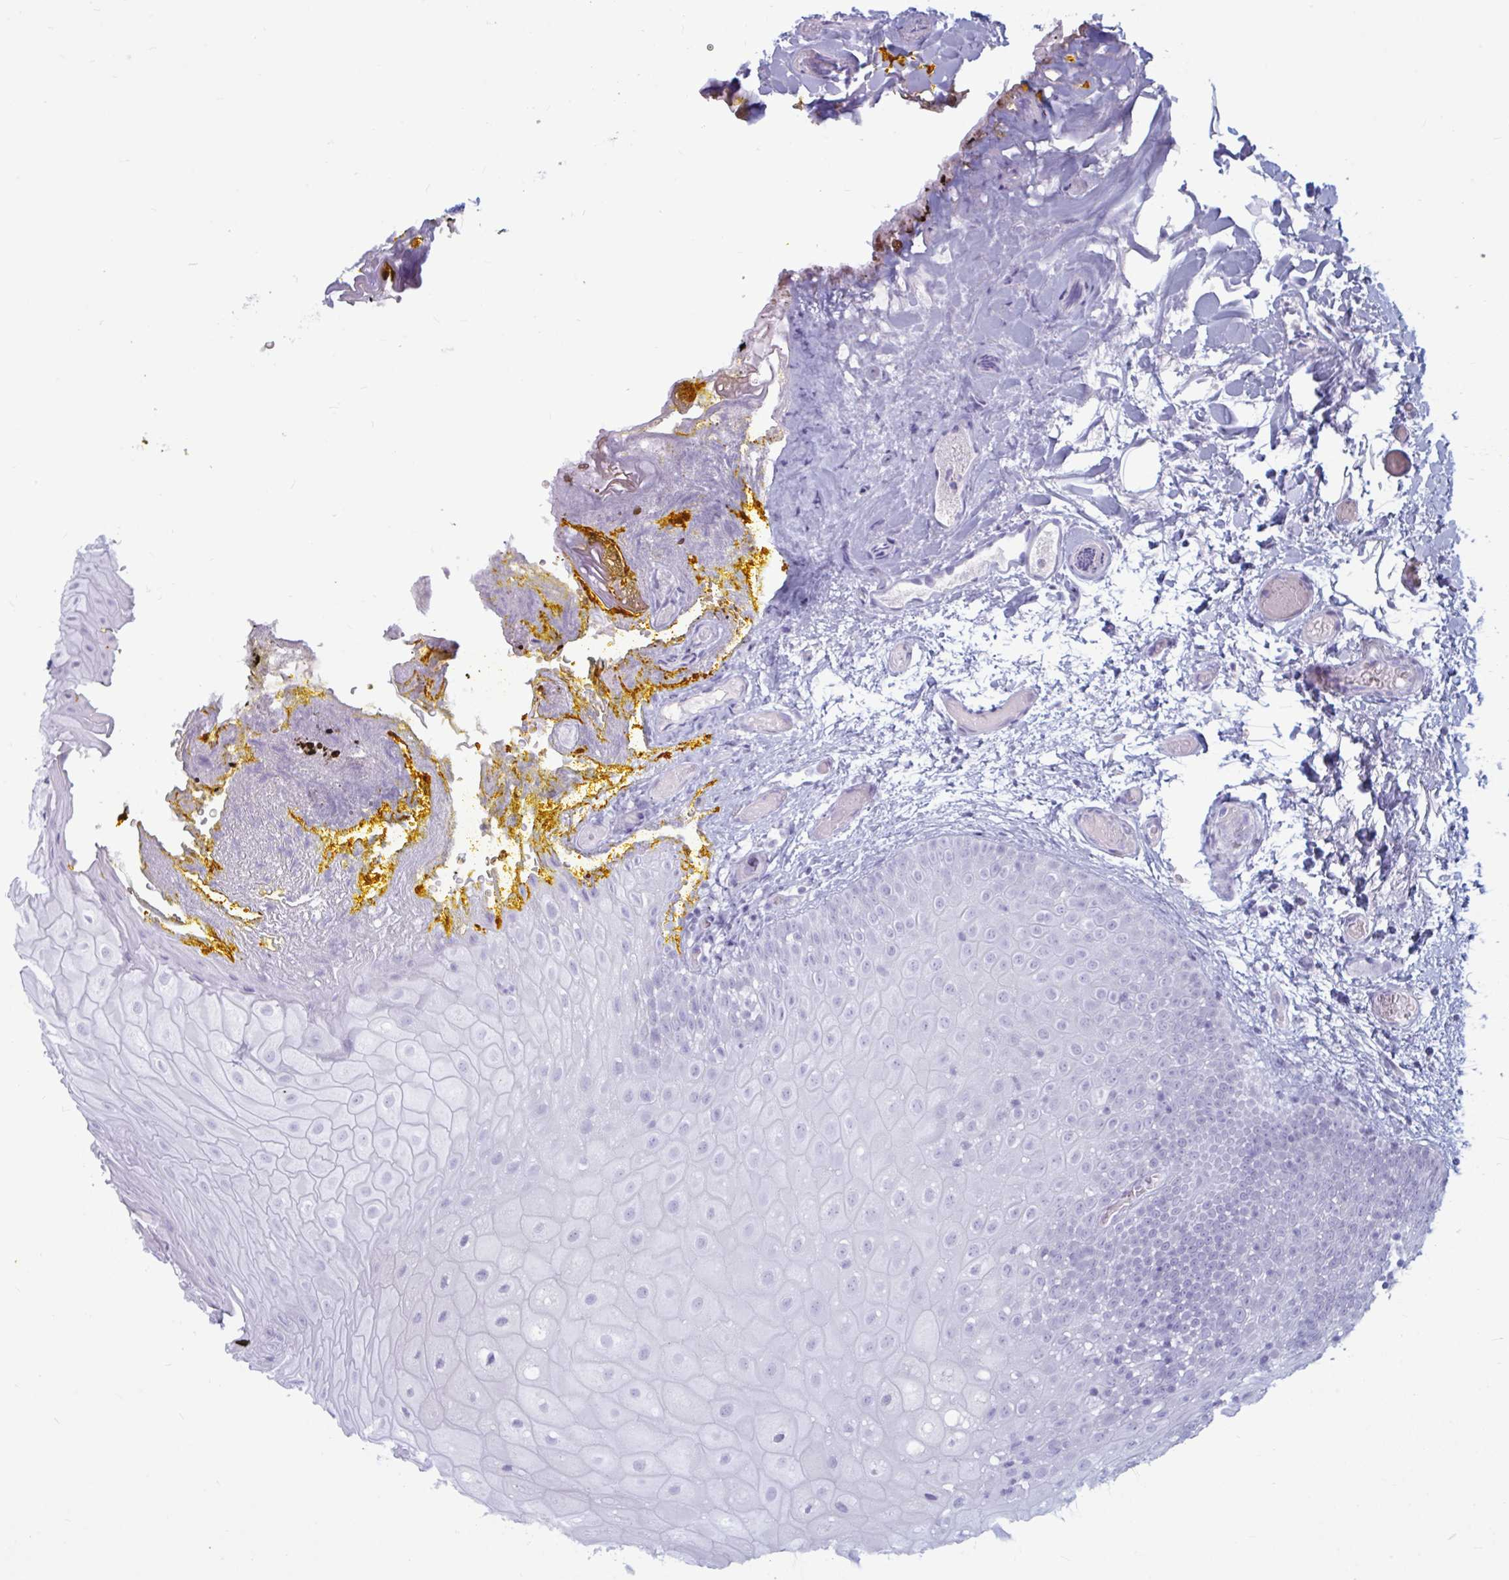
{"staining": {"intensity": "negative", "quantity": "none", "location": "none"}, "tissue": "oral mucosa", "cell_type": "Squamous epithelial cells", "image_type": "normal", "snomed": [{"axis": "morphology", "description": "Normal tissue, NOS"}, {"axis": "morphology", "description": "Squamous cell carcinoma, NOS"}, {"axis": "topography", "description": "Oral tissue"}, {"axis": "topography", "description": "Tounge, NOS"}, {"axis": "topography", "description": "Head-Neck"}], "caption": "This is a micrograph of IHC staining of benign oral mucosa, which shows no positivity in squamous epithelial cells. (DAB immunohistochemistry (IHC) with hematoxylin counter stain).", "gene": "BBS10", "patient": {"sex": "male", "age": 76}}